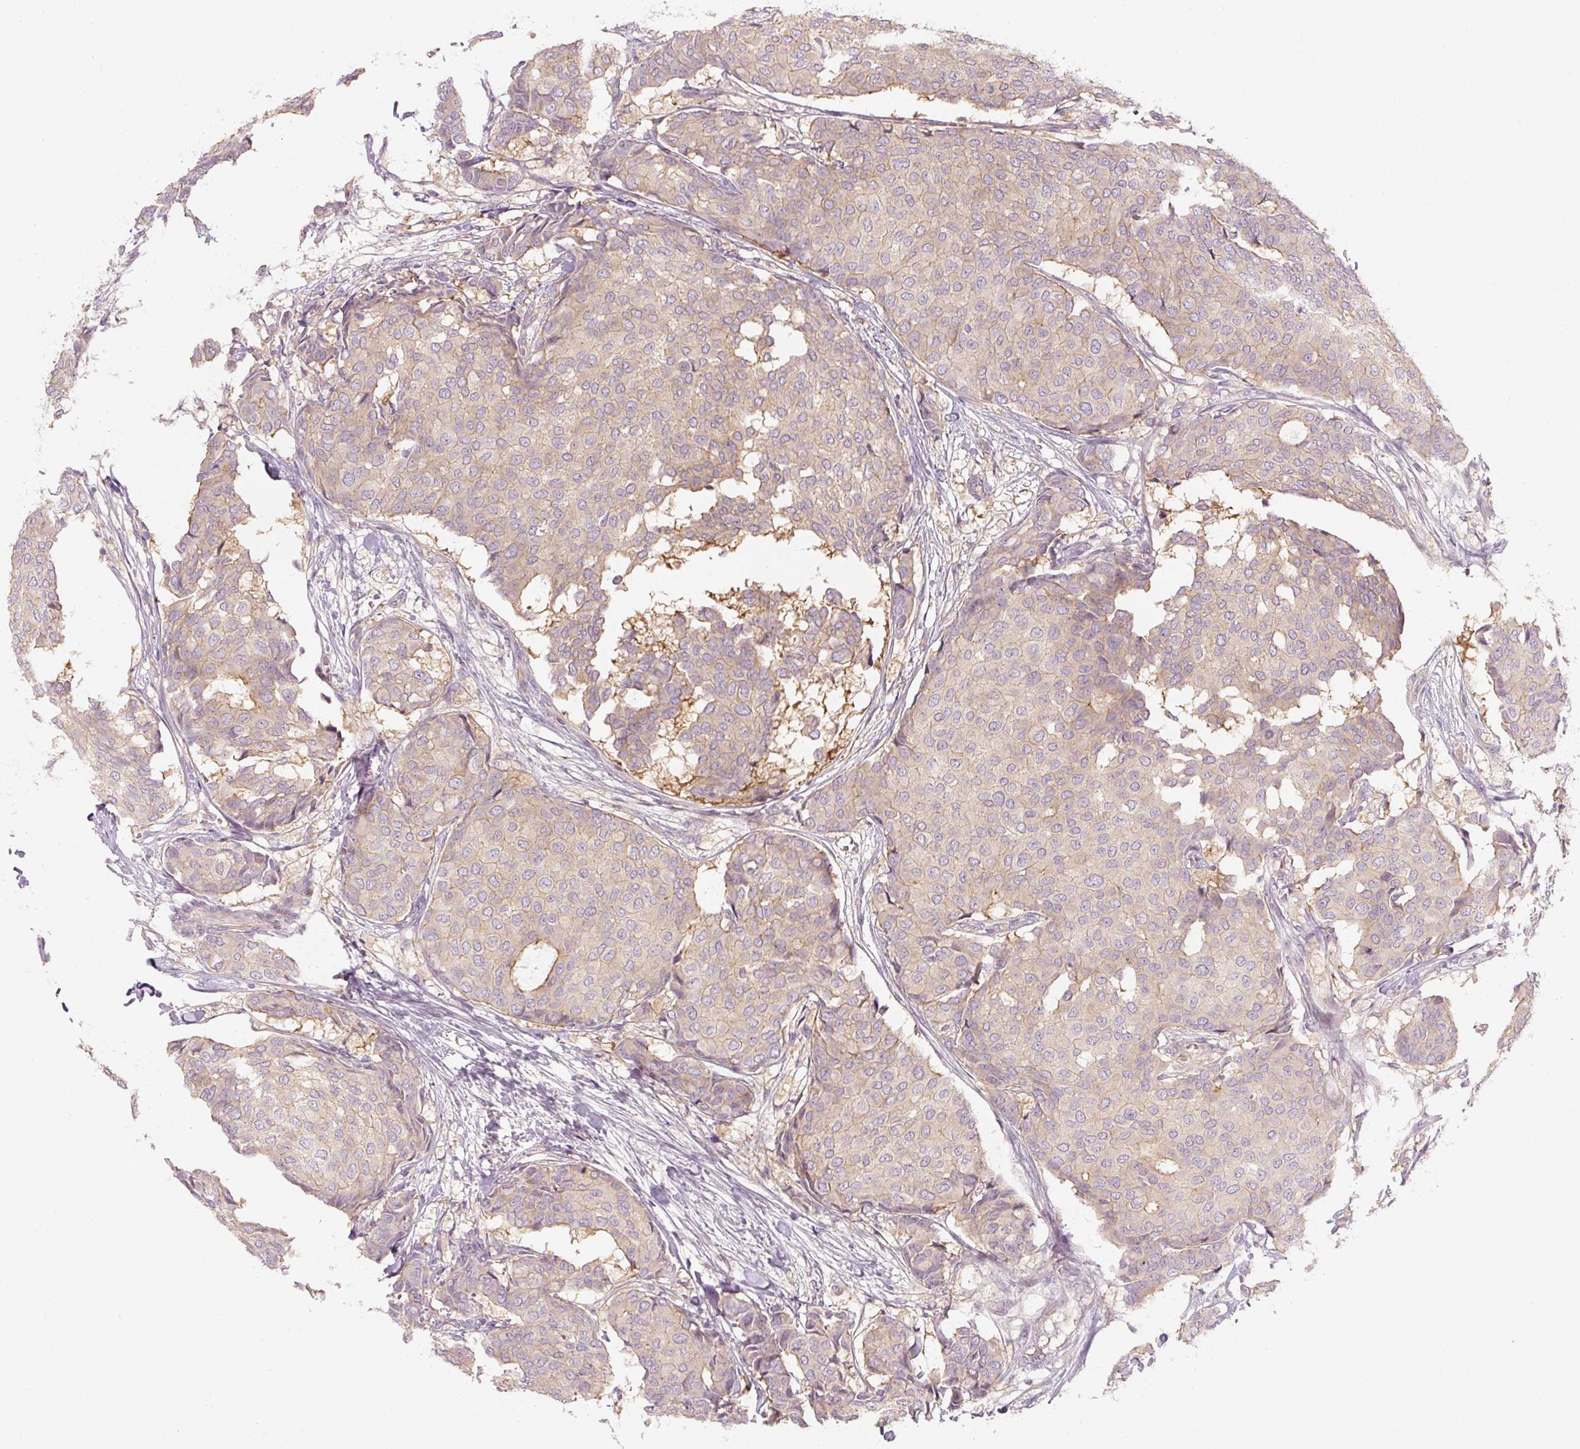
{"staining": {"intensity": "moderate", "quantity": "<25%", "location": "cytoplasmic/membranous"}, "tissue": "breast cancer", "cell_type": "Tumor cells", "image_type": "cancer", "snomed": [{"axis": "morphology", "description": "Duct carcinoma"}, {"axis": "topography", "description": "Breast"}], "caption": "Protein expression analysis of human breast cancer (invasive ductal carcinoma) reveals moderate cytoplasmic/membranous positivity in about <25% of tumor cells. (DAB (3,3'-diaminobenzidine) = brown stain, brightfield microscopy at high magnification).", "gene": "RB1CC1", "patient": {"sex": "female", "age": 75}}